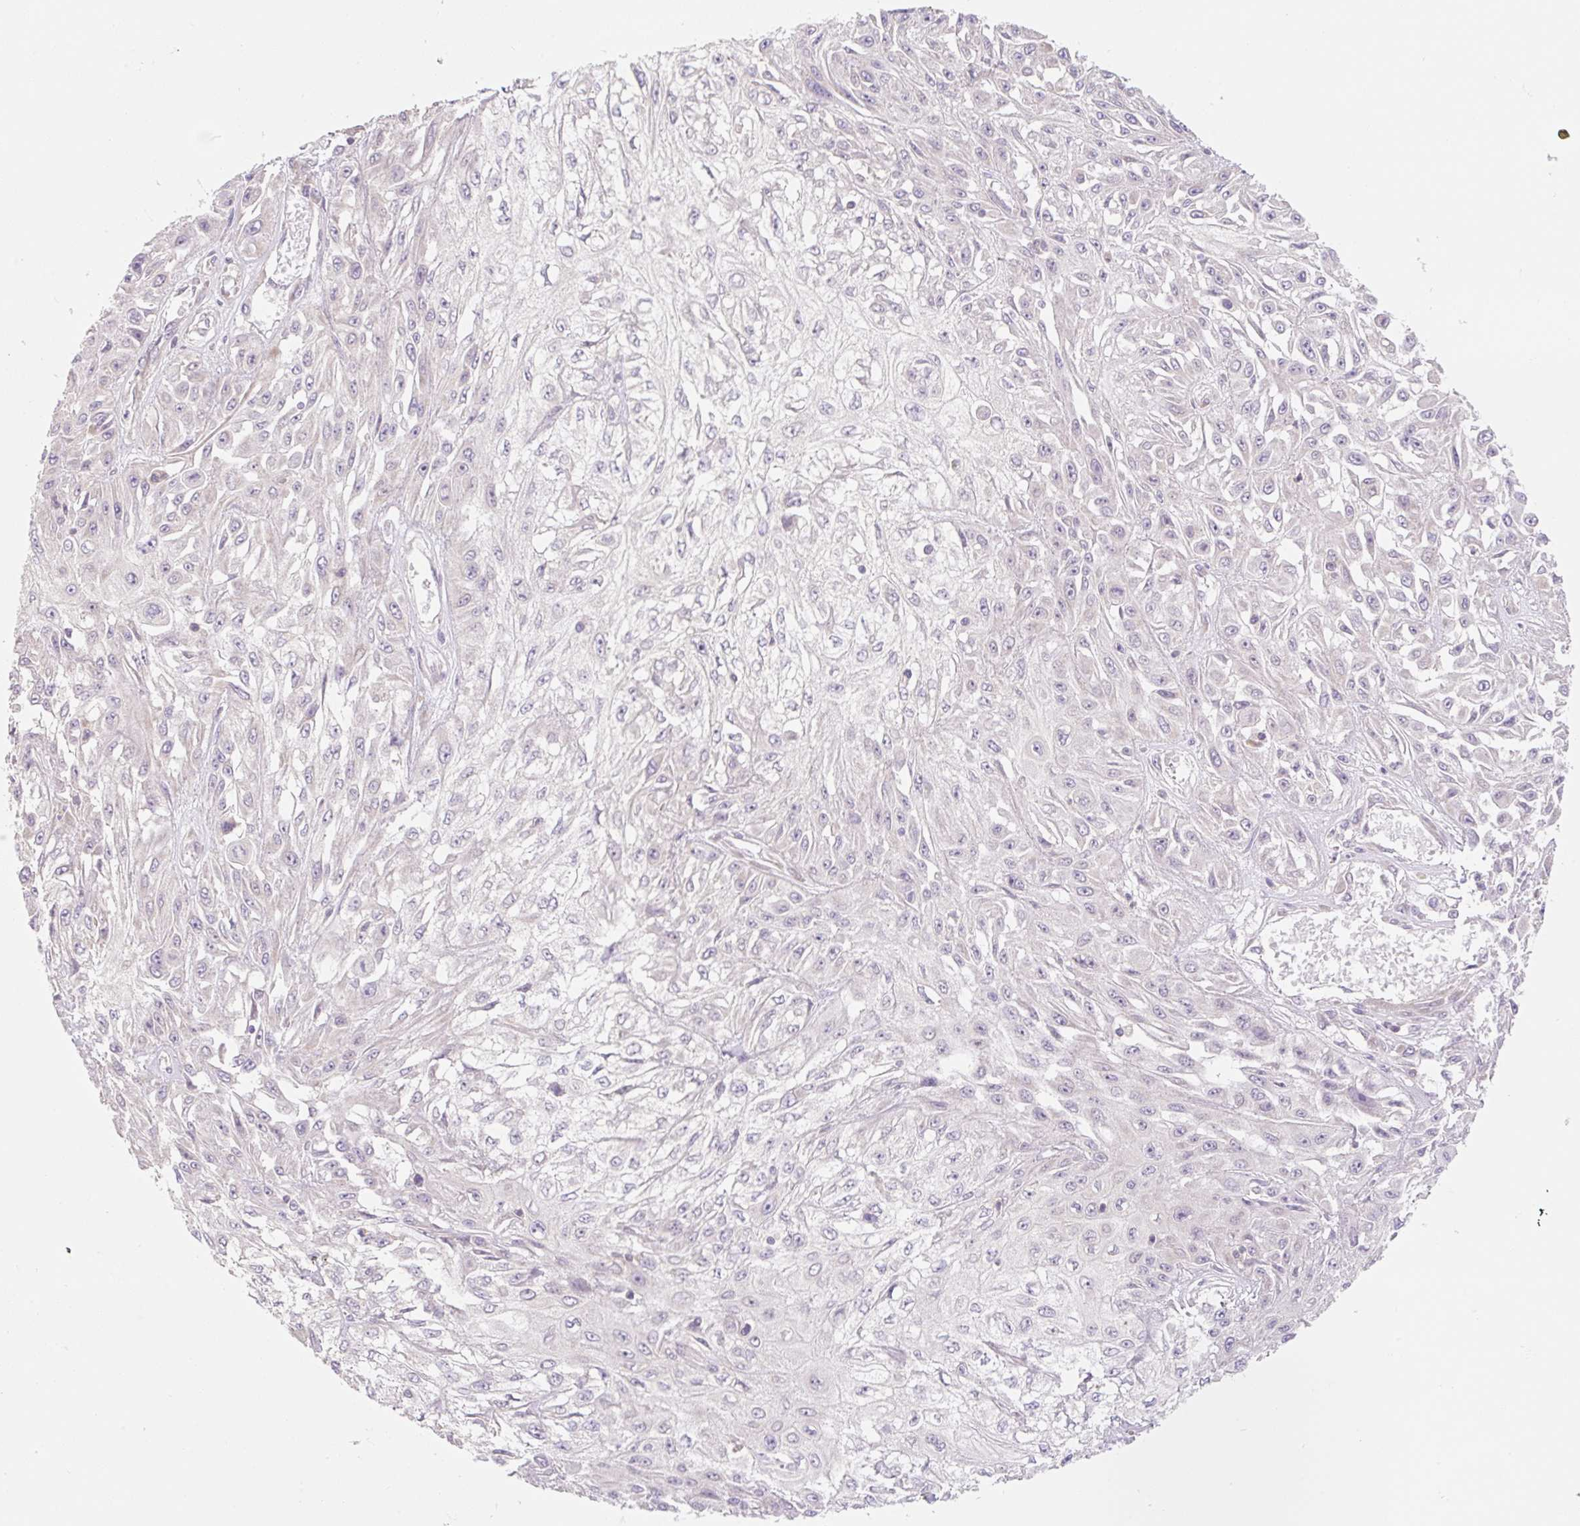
{"staining": {"intensity": "negative", "quantity": "none", "location": "none"}, "tissue": "skin cancer", "cell_type": "Tumor cells", "image_type": "cancer", "snomed": [{"axis": "morphology", "description": "Squamous cell carcinoma, NOS"}, {"axis": "morphology", "description": "Squamous cell carcinoma, metastatic, NOS"}, {"axis": "topography", "description": "Skin"}, {"axis": "topography", "description": "Lymph node"}], "caption": "Immunohistochemistry photomicrograph of human skin cancer (metastatic squamous cell carcinoma) stained for a protein (brown), which demonstrates no staining in tumor cells. (DAB immunohistochemistry, high magnification).", "gene": "EMC10", "patient": {"sex": "male", "age": 75}}